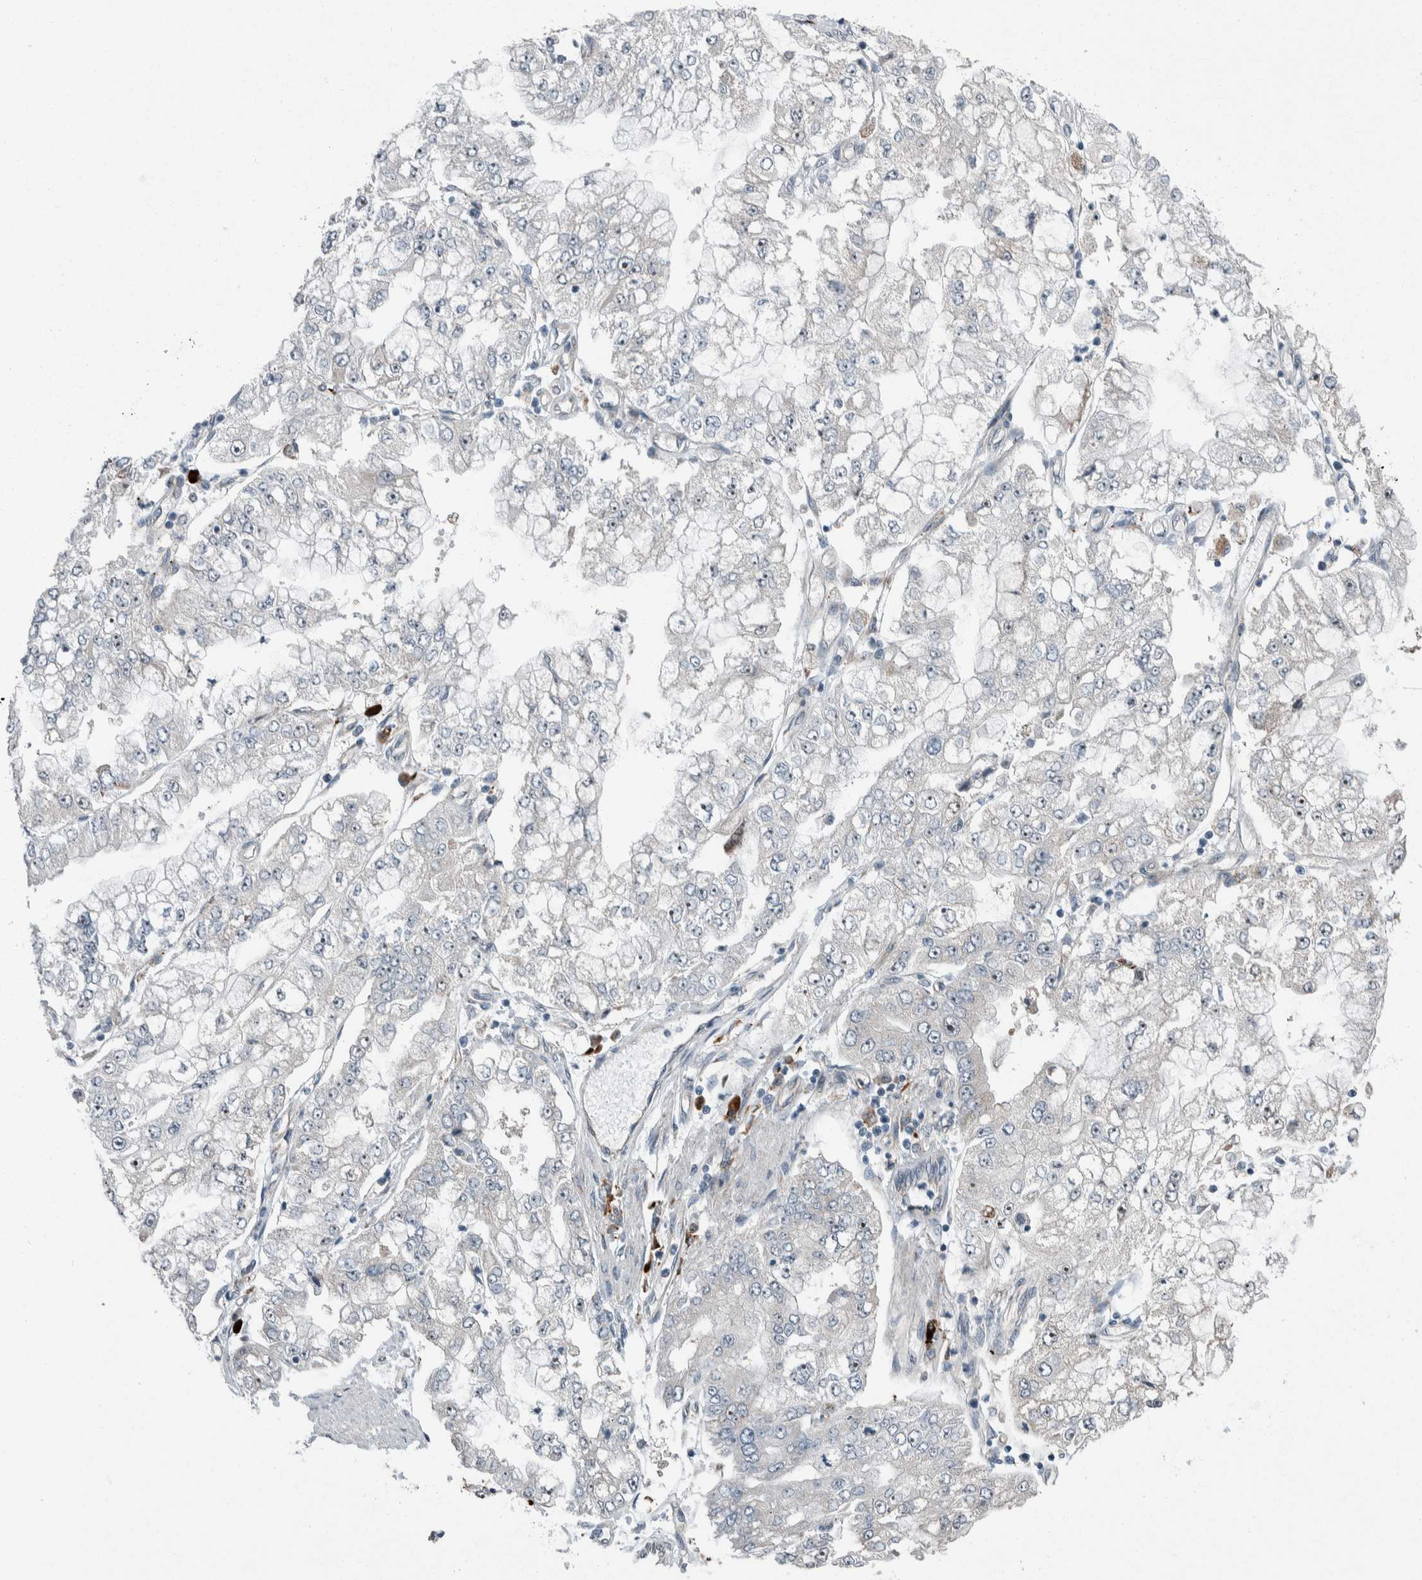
{"staining": {"intensity": "negative", "quantity": "none", "location": "none"}, "tissue": "stomach cancer", "cell_type": "Tumor cells", "image_type": "cancer", "snomed": [{"axis": "morphology", "description": "Adenocarcinoma, NOS"}, {"axis": "topography", "description": "Stomach"}], "caption": "Immunohistochemical staining of human stomach cancer (adenocarcinoma) shows no significant expression in tumor cells. (Brightfield microscopy of DAB IHC at high magnification).", "gene": "USP25", "patient": {"sex": "male", "age": 76}}